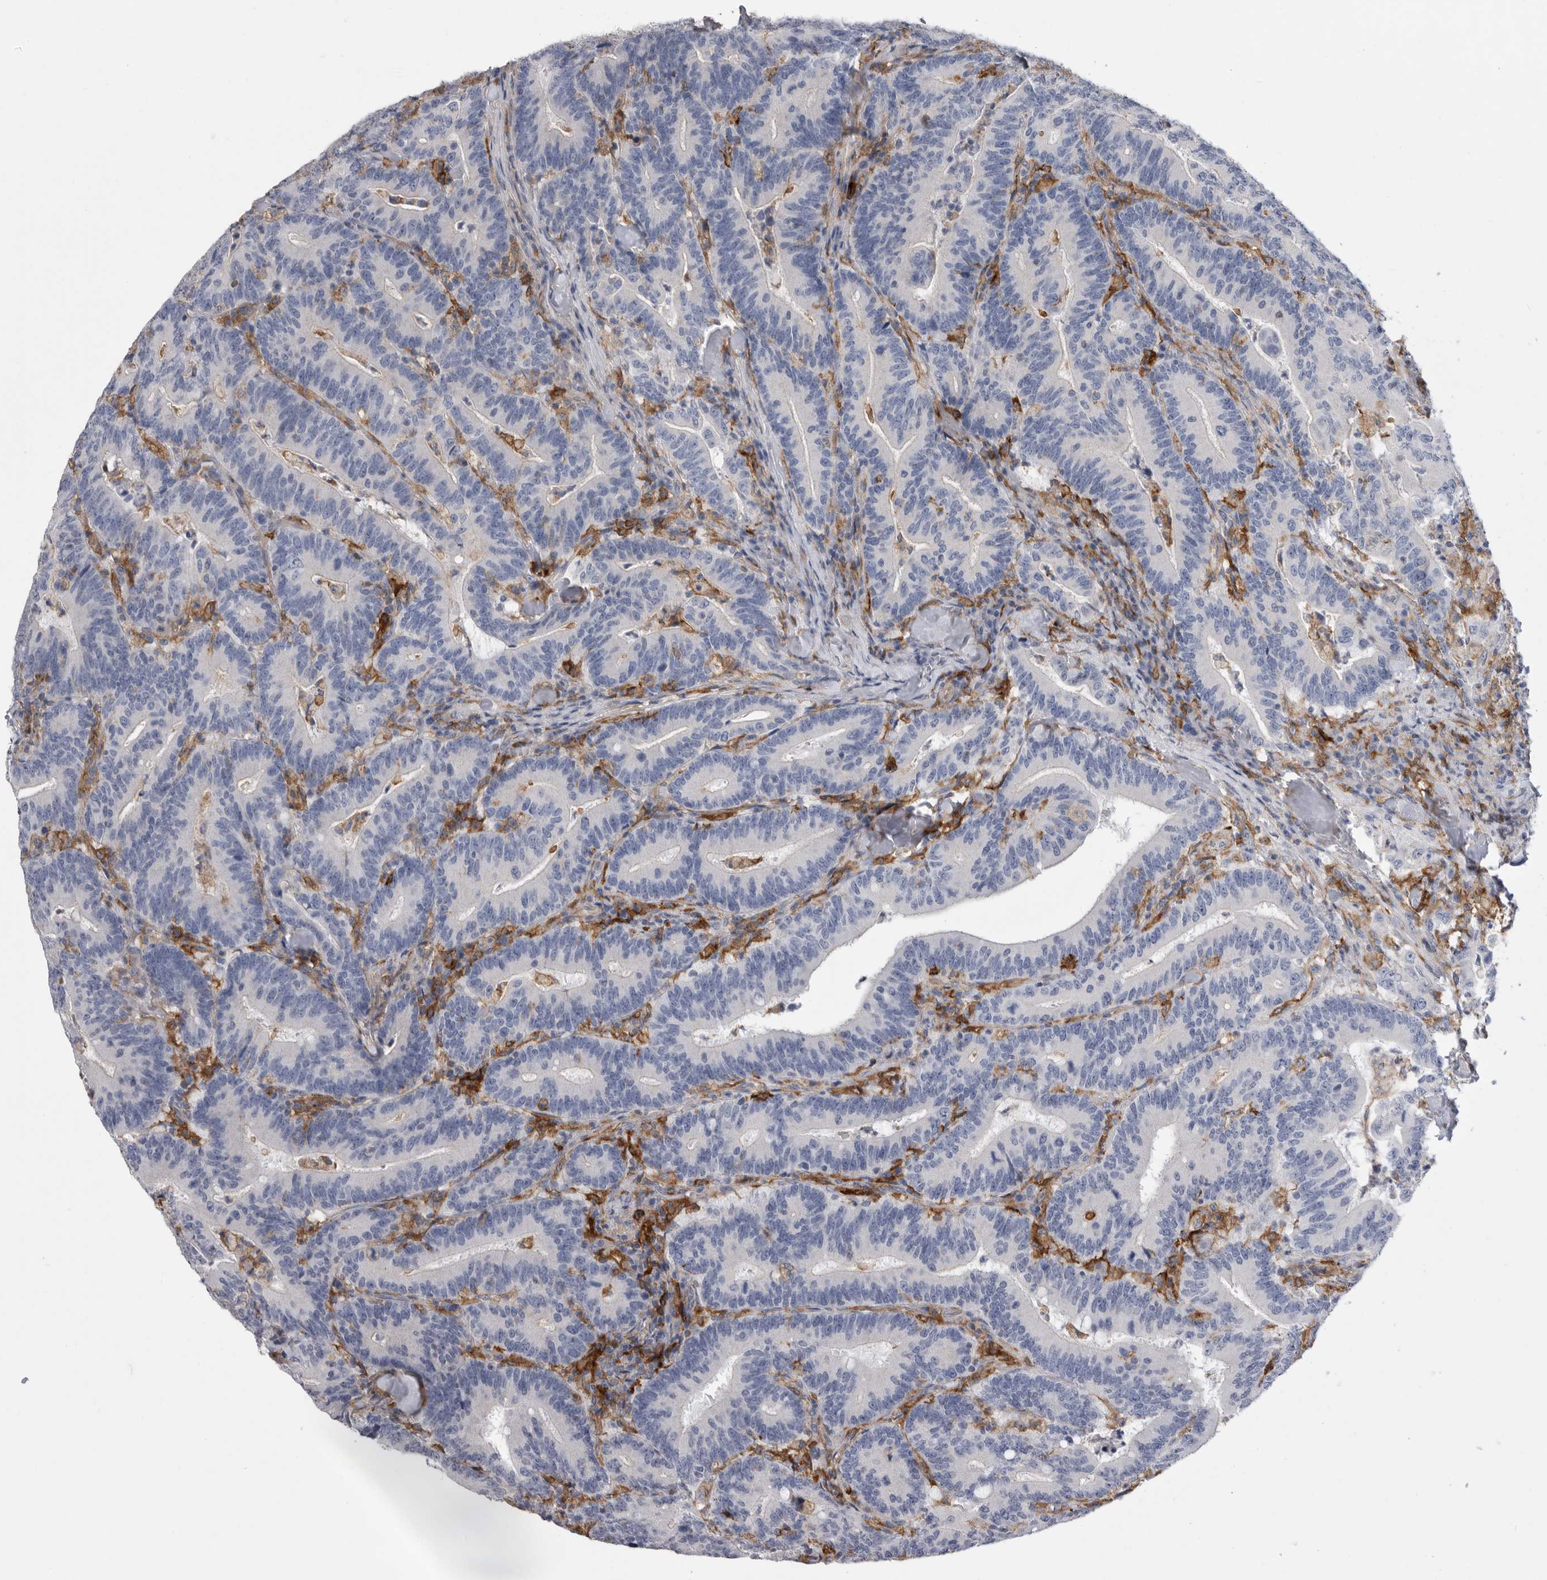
{"staining": {"intensity": "negative", "quantity": "none", "location": "none"}, "tissue": "colorectal cancer", "cell_type": "Tumor cells", "image_type": "cancer", "snomed": [{"axis": "morphology", "description": "Adenocarcinoma, NOS"}, {"axis": "topography", "description": "Colon"}], "caption": "Human adenocarcinoma (colorectal) stained for a protein using immunohistochemistry (IHC) exhibits no expression in tumor cells.", "gene": "SIGLEC10", "patient": {"sex": "female", "age": 66}}